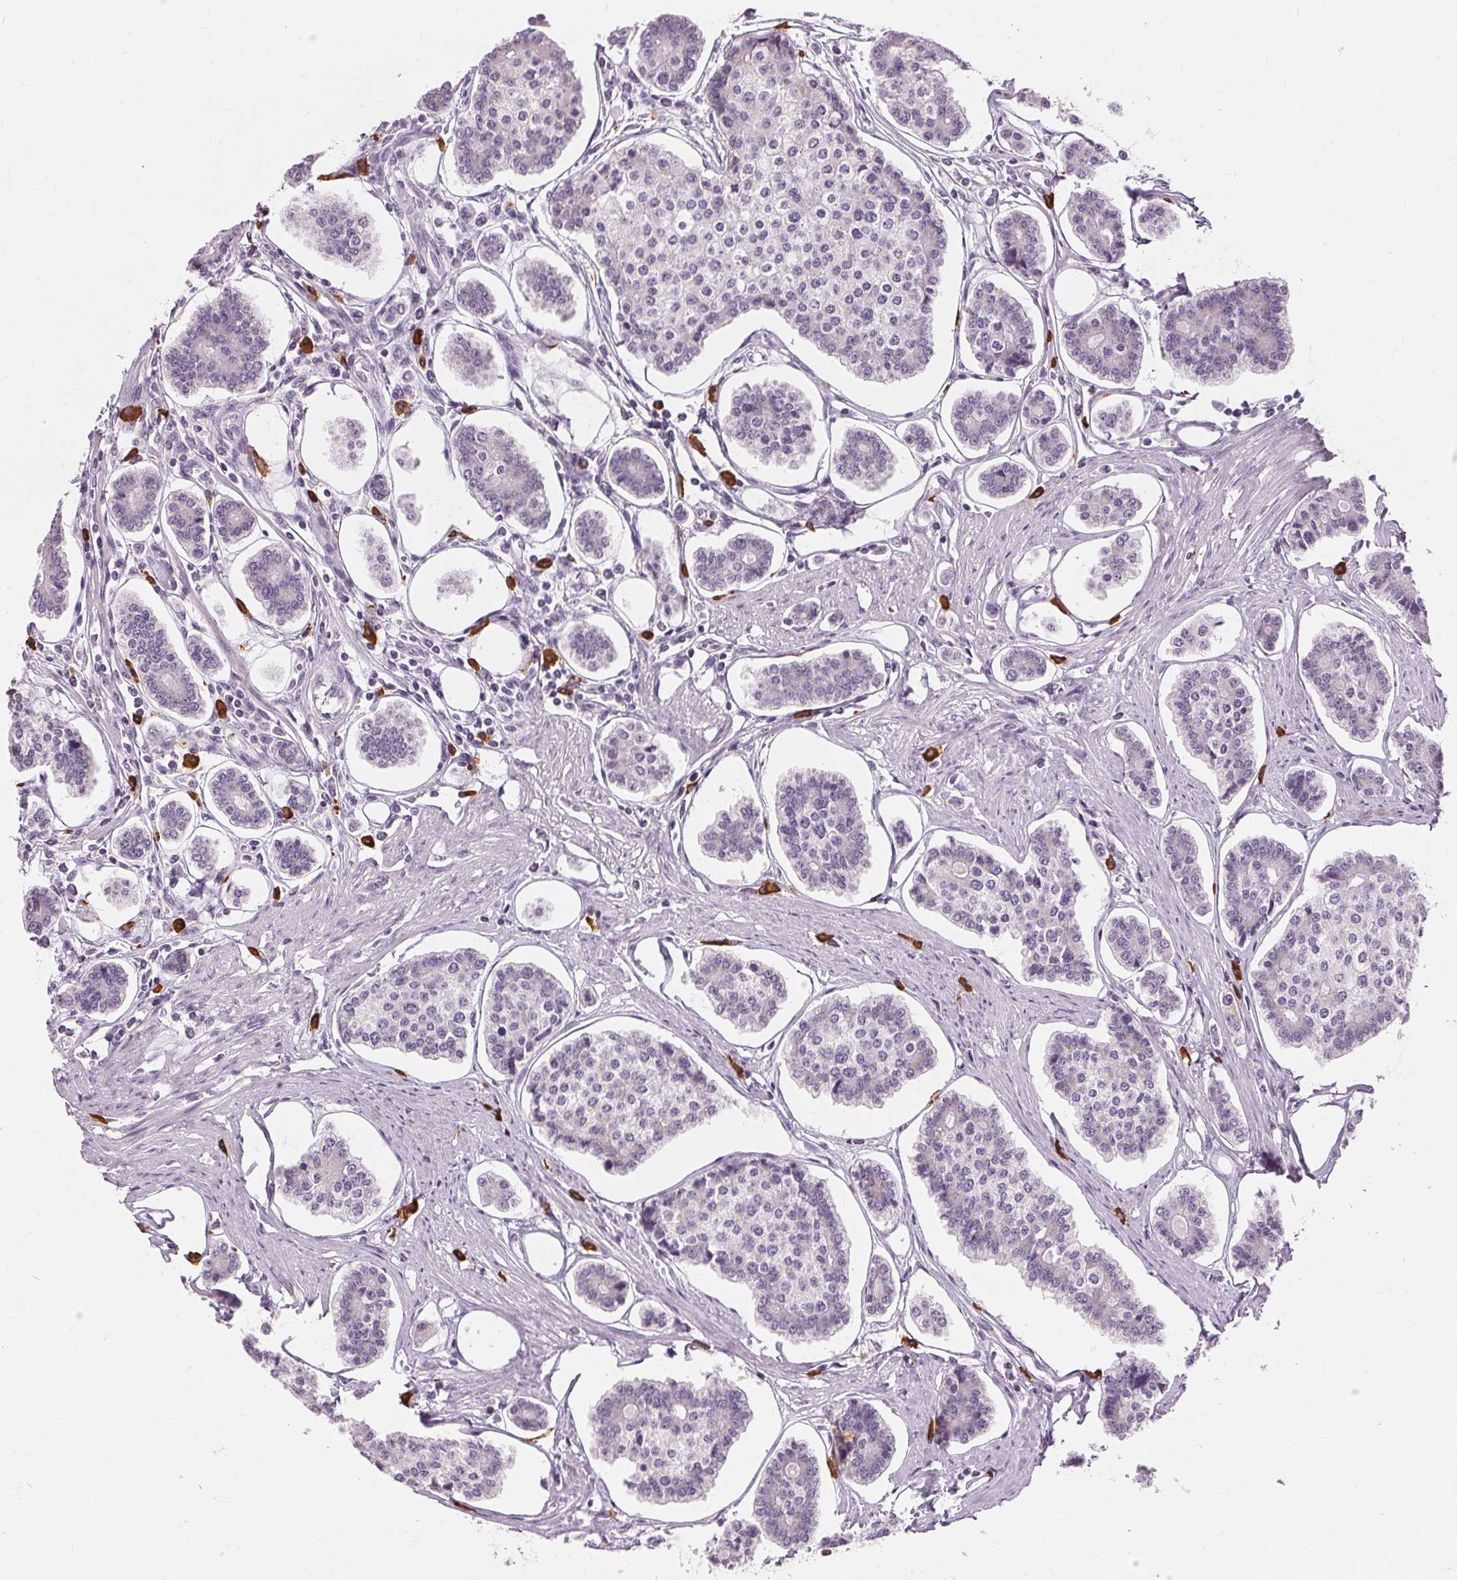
{"staining": {"intensity": "negative", "quantity": "none", "location": "none"}, "tissue": "carcinoid", "cell_type": "Tumor cells", "image_type": "cancer", "snomed": [{"axis": "morphology", "description": "Carcinoid, malignant, NOS"}, {"axis": "topography", "description": "Small intestine"}], "caption": "This is an IHC micrograph of human carcinoid. There is no expression in tumor cells.", "gene": "SIGLEC6", "patient": {"sex": "female", "age": 65}}